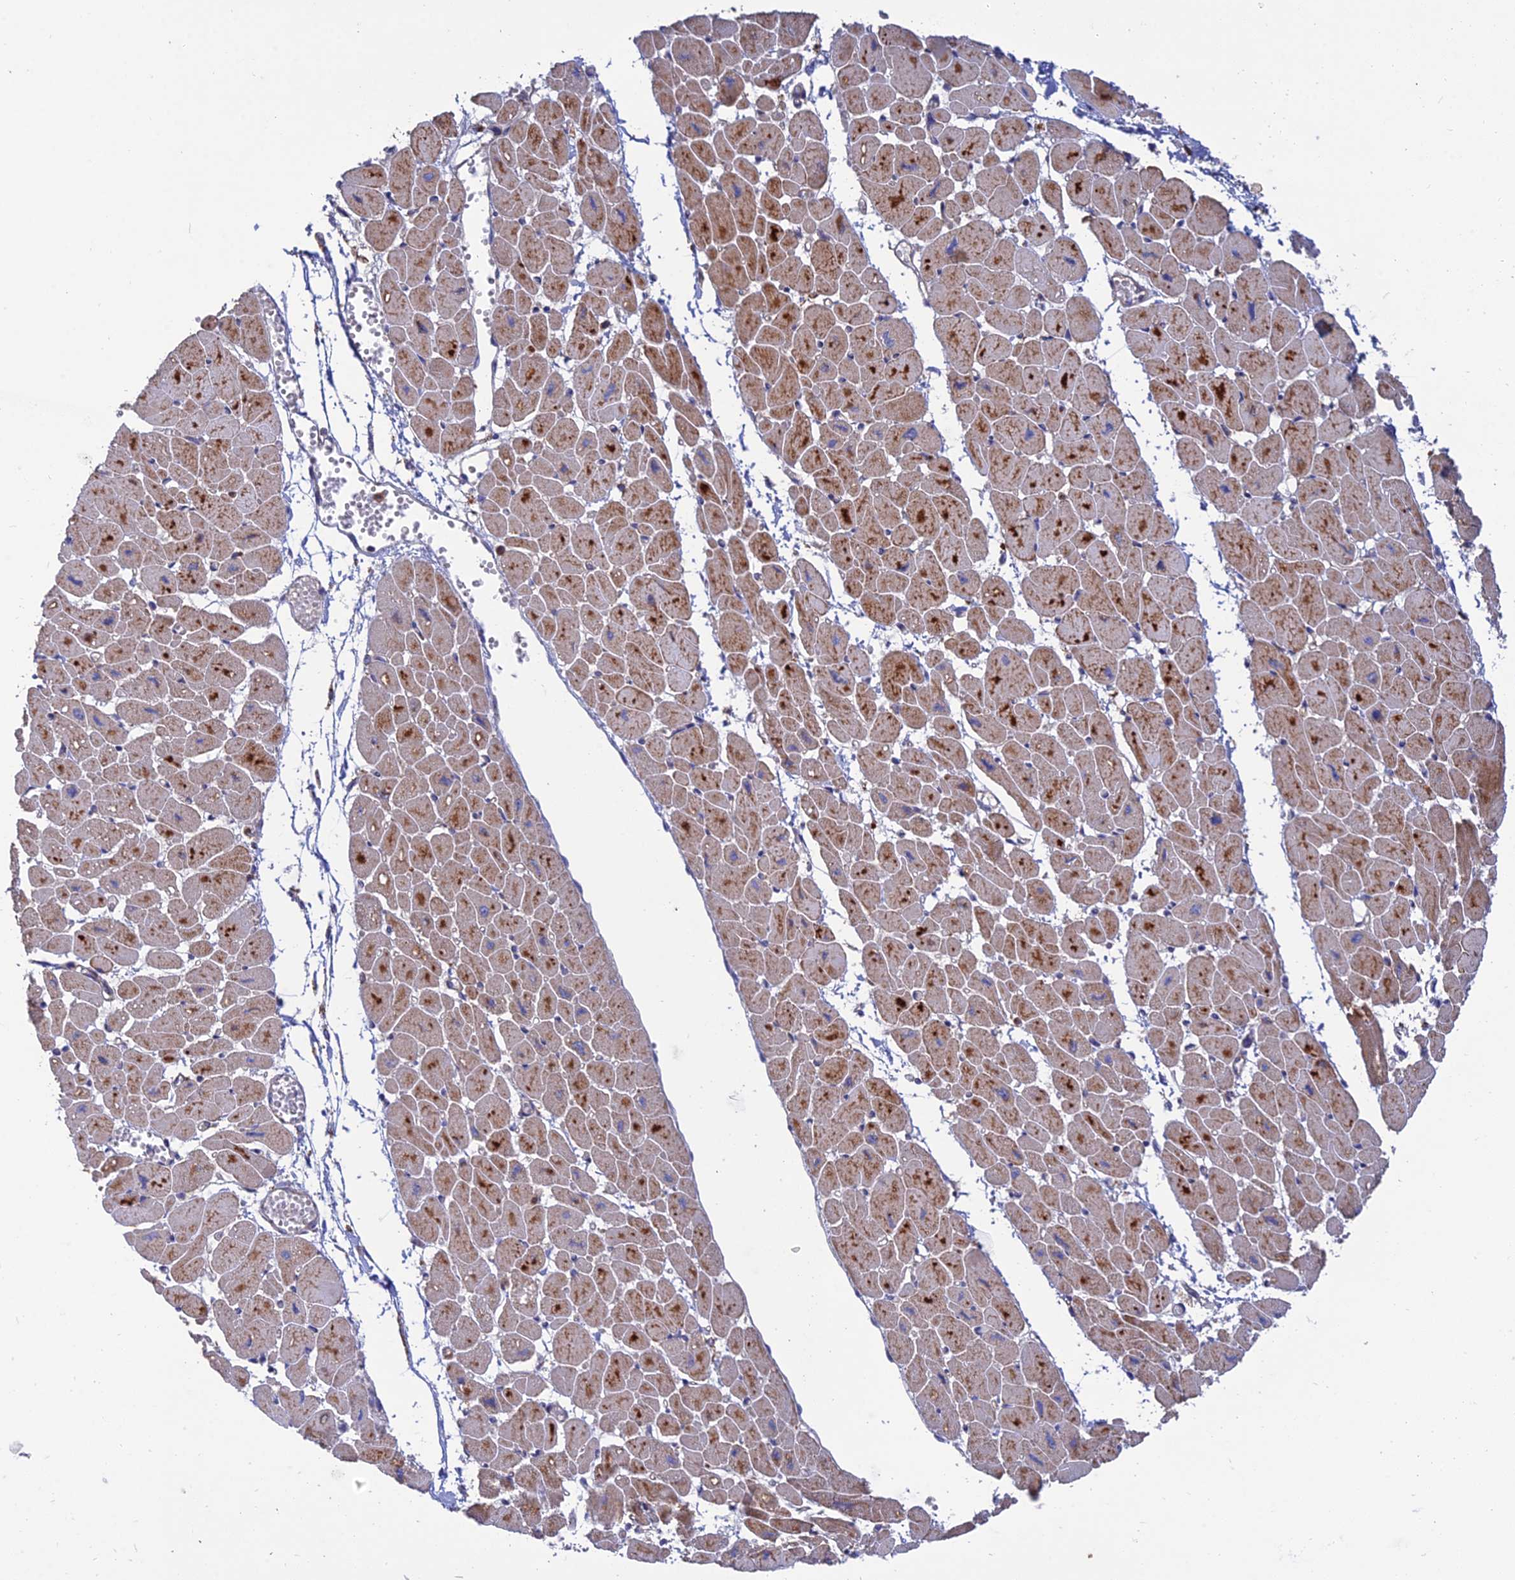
{"staining": {"intensity": "moderate", "quantity": ">75%", "location": "cytoplasmic/membranous"}, "tissue": "heart muscle", "cell_type": "Cardiomyocytes", "image_type": "normal", "snomed": [{"axis": "morphology", "description": "Normal tissue, NOS"}, {"axis": "topography", "description": "Heart"}], "caption": "High-power microscopy captured an immunohistochemistry micrograph of unremarkable heart muscle, revealing moderate cytoplasmic/membranous expression in approximately >75% of cardiomyocytes.", "gene": "RIC8B", "patient": {"sex": "female", "age": 54}}